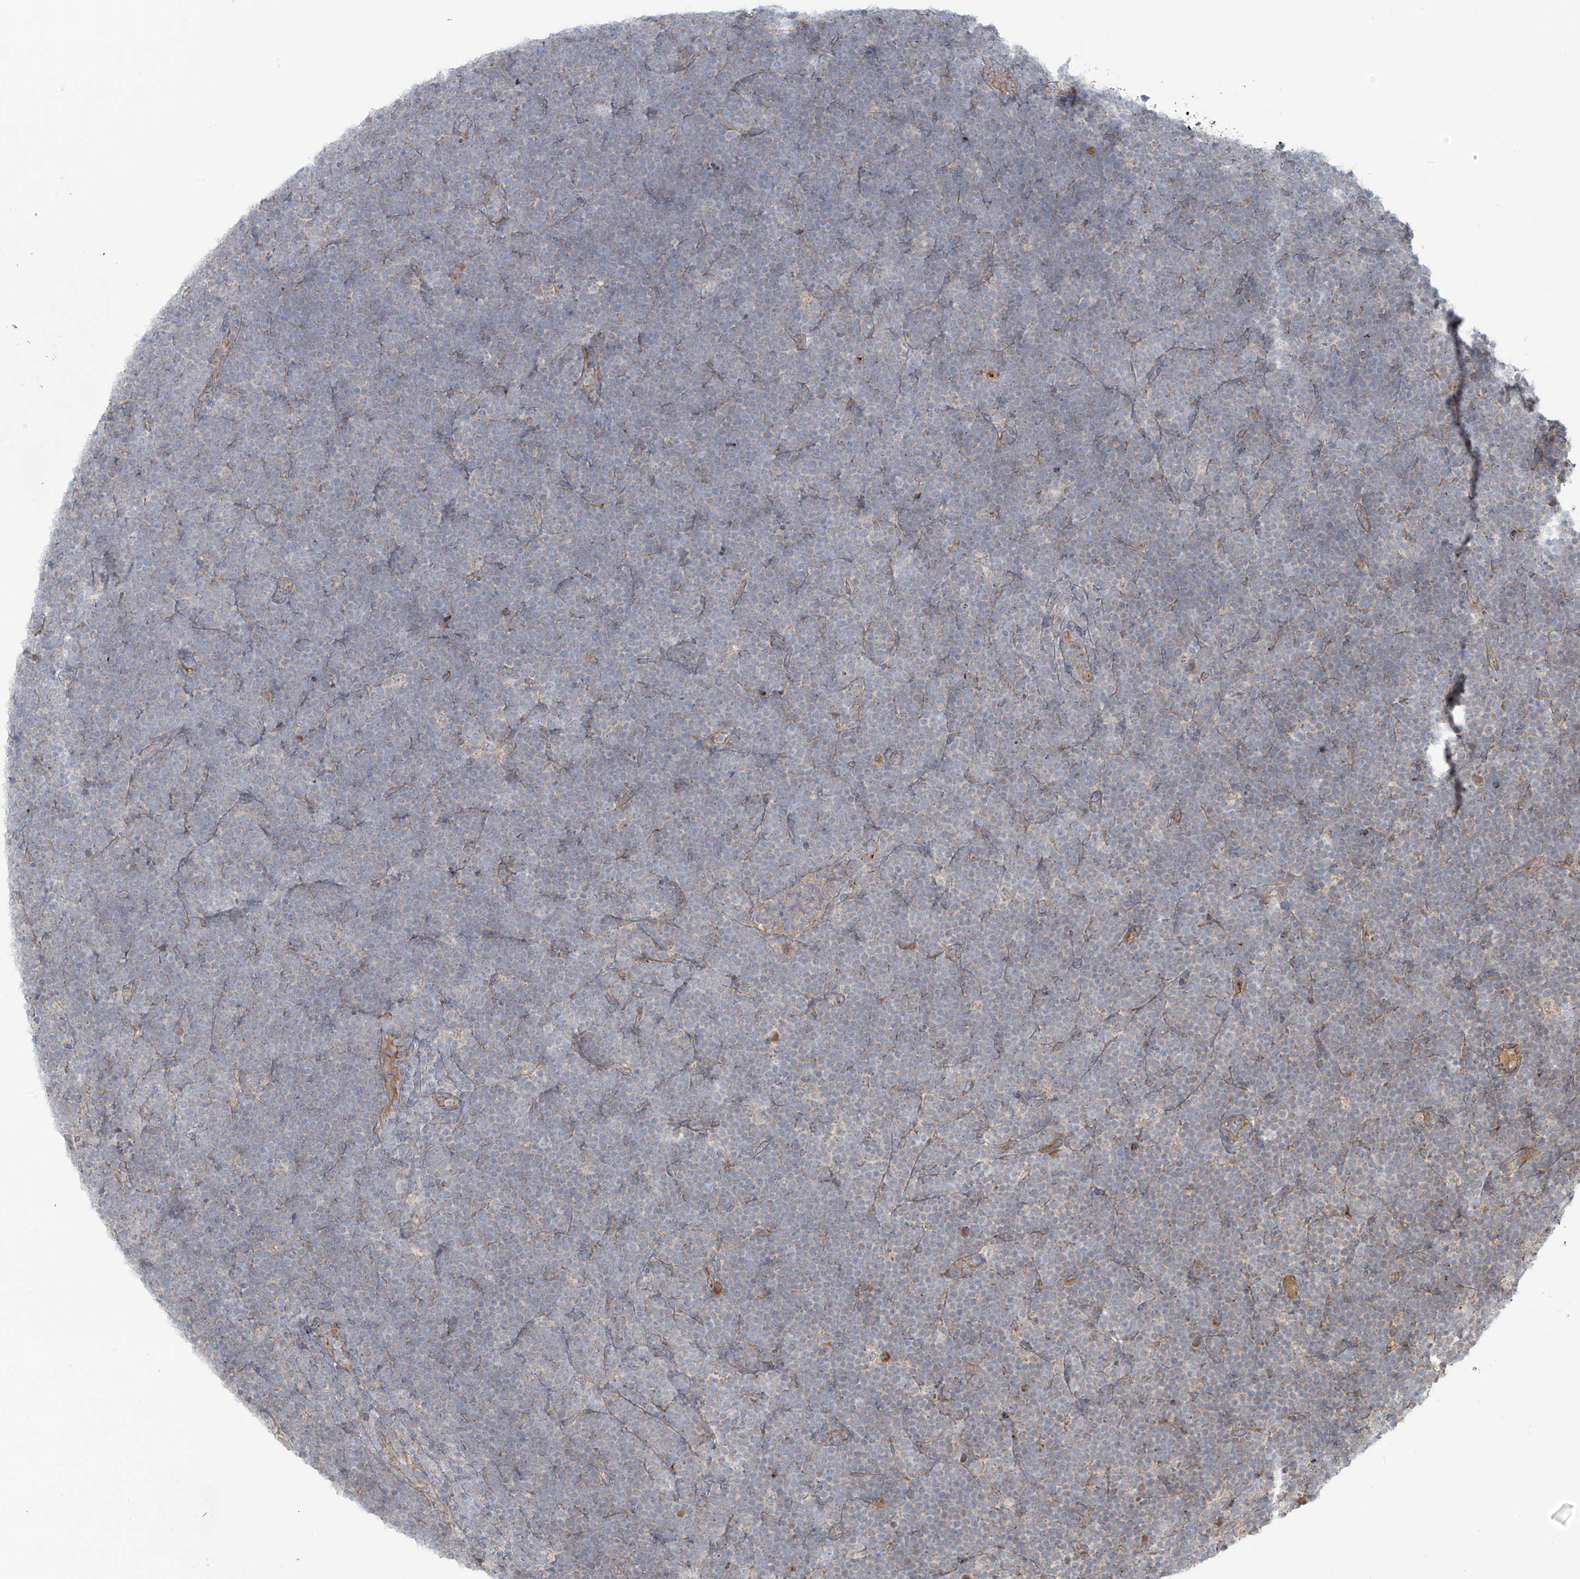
{"staining": {"intensity": "negative", "quantity": "none", "location": "none"}, "tissue": "lymphoma", "cell_type": "Tumor cells", "image_type": "cancer", "snomed": [{"axis": "morphology", "description": "Malignant lymphoma, non-Hodgkin's type, High grade"}, {"axis": "topography", "description": "Lymph node"}], "caption": "Tumor cells show no significant positivity in malignant lymphoma, non-Hodgkin's type (high-grade).", "gene": "LZTS3", "patient": {"sex": "male", "age": 13}}